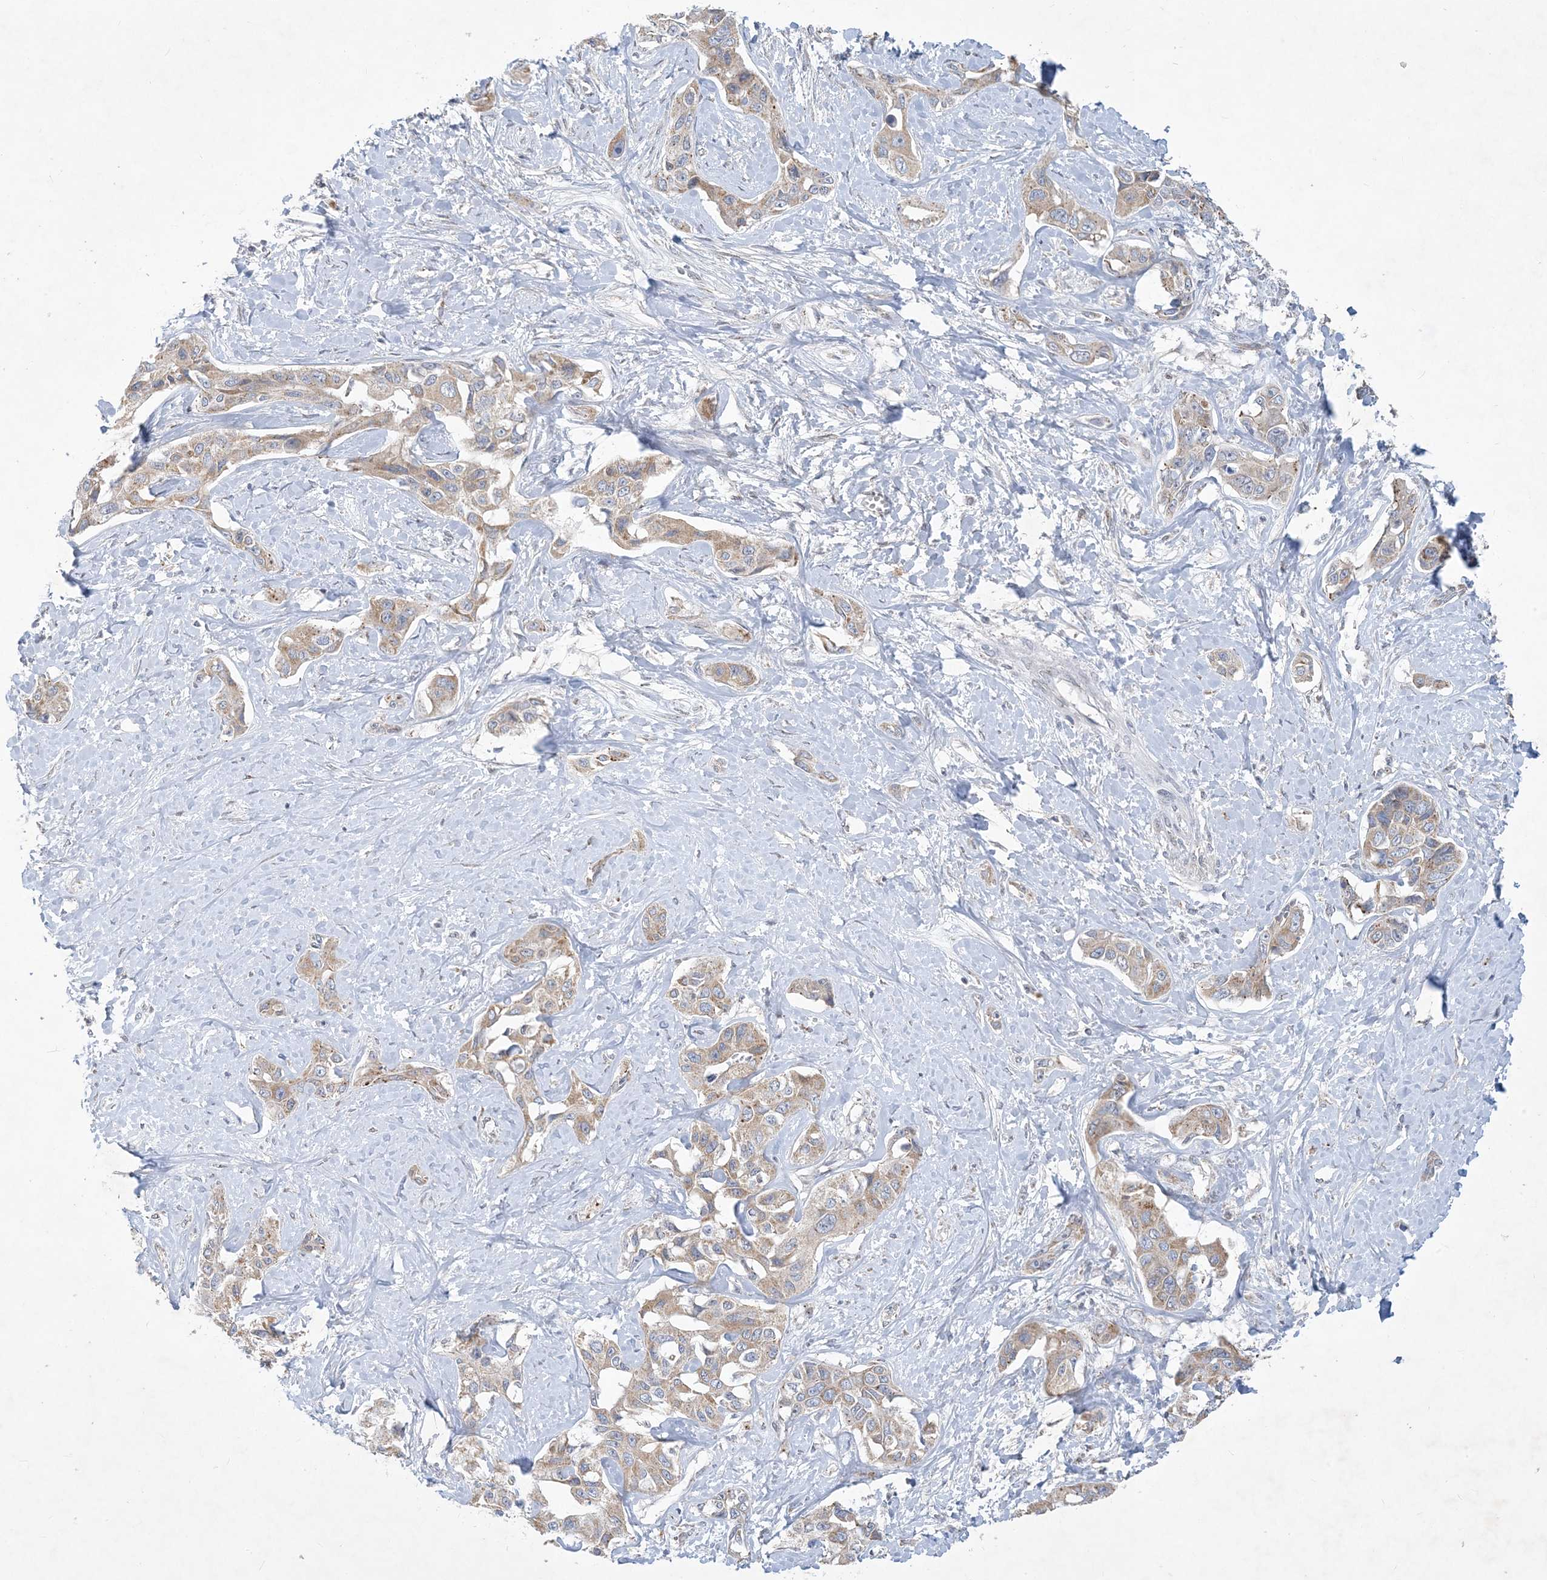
{"staining": {"intensity": "weak", "quantity": ">75%", "location": "cytoplasmic/membranous"}, "tissue": "liver cancer", "cell_type": "Tumor cells", "image_type": "cancer", "snomed": [{"axis": "morphology", "description": "Cholangiocarcinoma"}, {"axis": "topography", "description": "Liver"}], "caption": "A brown stain shows weak cytoplasmic/membranous positivity of a protein in human liver cancer (cholangiocarcinoma) tumor cells.", "gene": "CCDC14", "patient": {"sex": "male", "age": 59}}